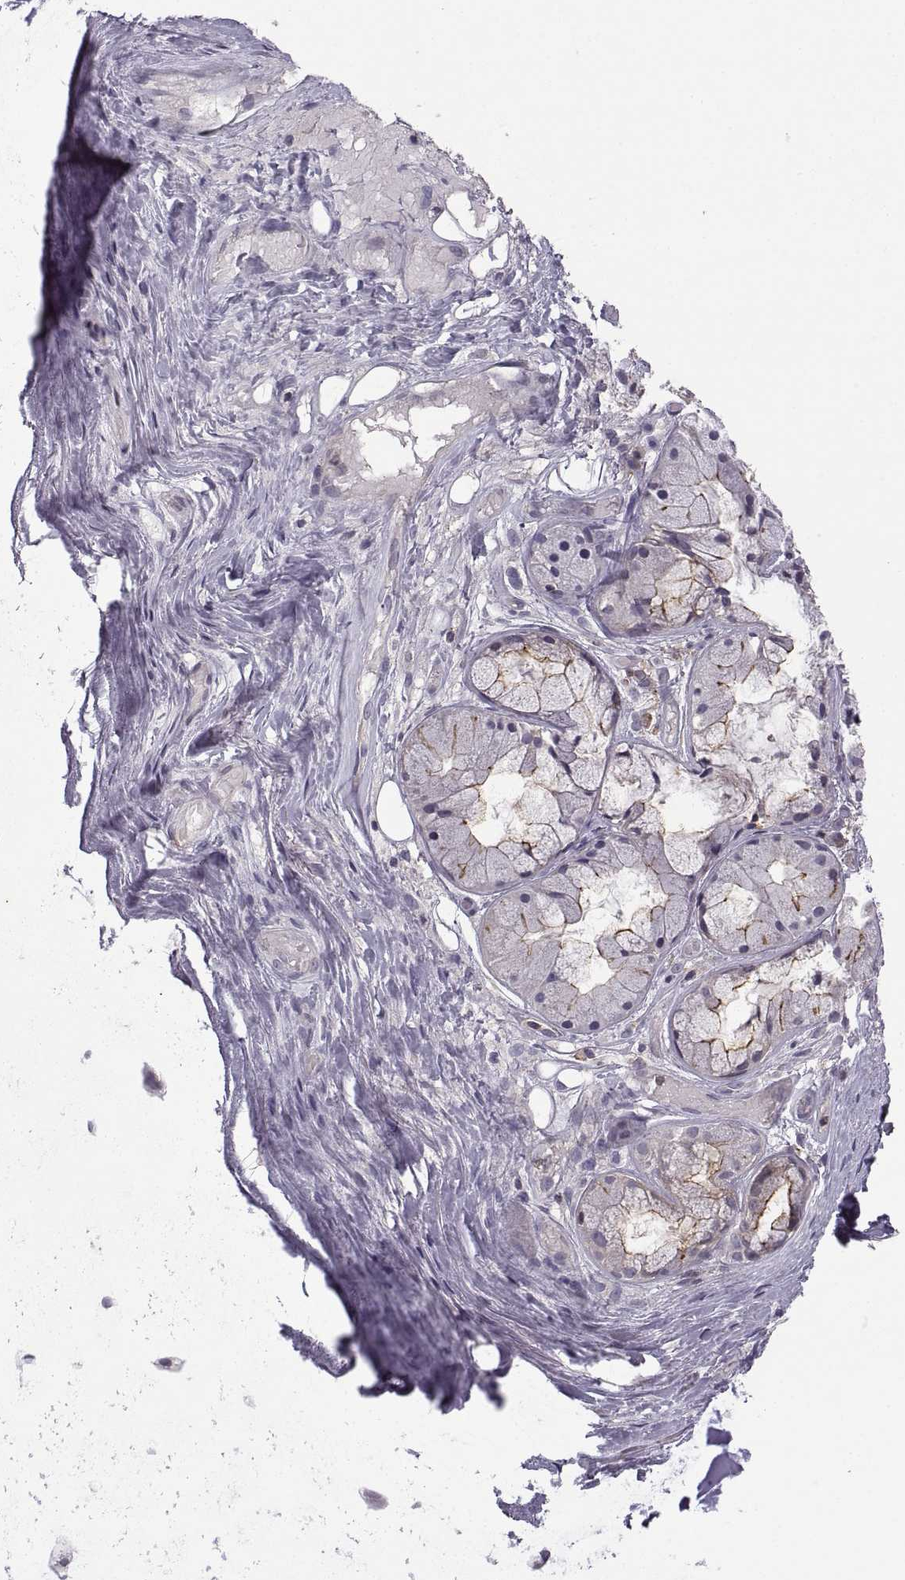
{"staining": {"intensity": "negative", "quantity": "none", "location": "none"}, "tissue": "soft tissue", "cell_type": "Chondrocytes", "image_type": "normal", "snomed": [{"axis": "morphology", "description": "Normal tissue, NOS"}, {"axis": "topography", "description": "Cartilage tissue"}], "caption": "Immunohistochemical staining of unremarkable soft tissue demonstrates no significant positivity in chondrocytes.", "gene": "EZR", "patient": {"sex": "male", "age": 62}}